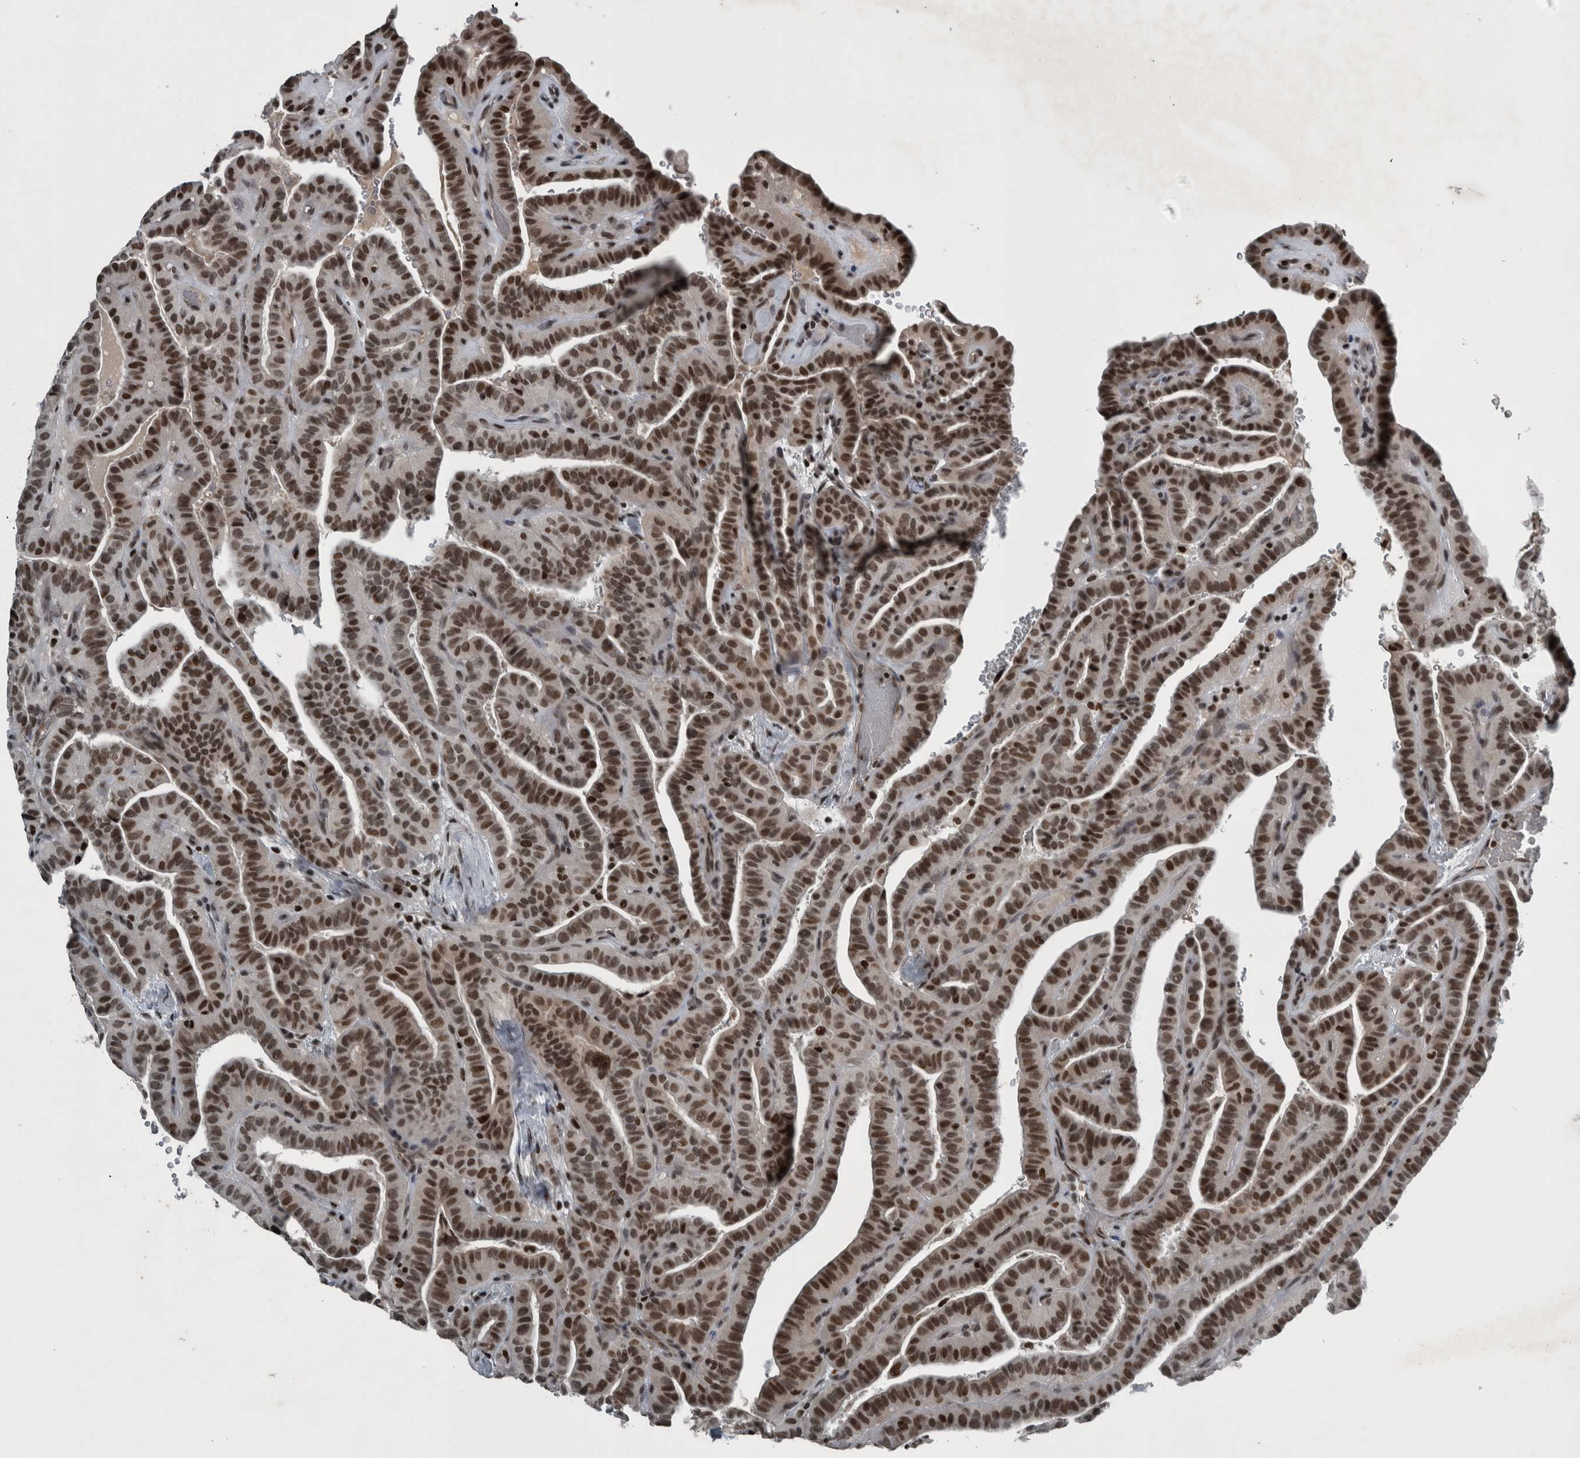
{"staining": {"intensity": "strong", "quantity": ">75%", "location": "nuclear"}, "tissue": "thyroid cancer", "cell_type": "Tumor cells", "image_type": "cancer", "snomed": [{"axis": "morphology", "description": "Papillary adenocarcinoma, NOS"}, {"axis": "topography", "description": "Thyroid gland"}], "caption": "Immunohistochemical staining of thyroid cancer (papillary adenocarcinoma) exhibits high levels of strong nuclear protein expression in about >75% of tumor cells.", "gene": "UNC50", "patient": {"sex": "male", "age": 77}}